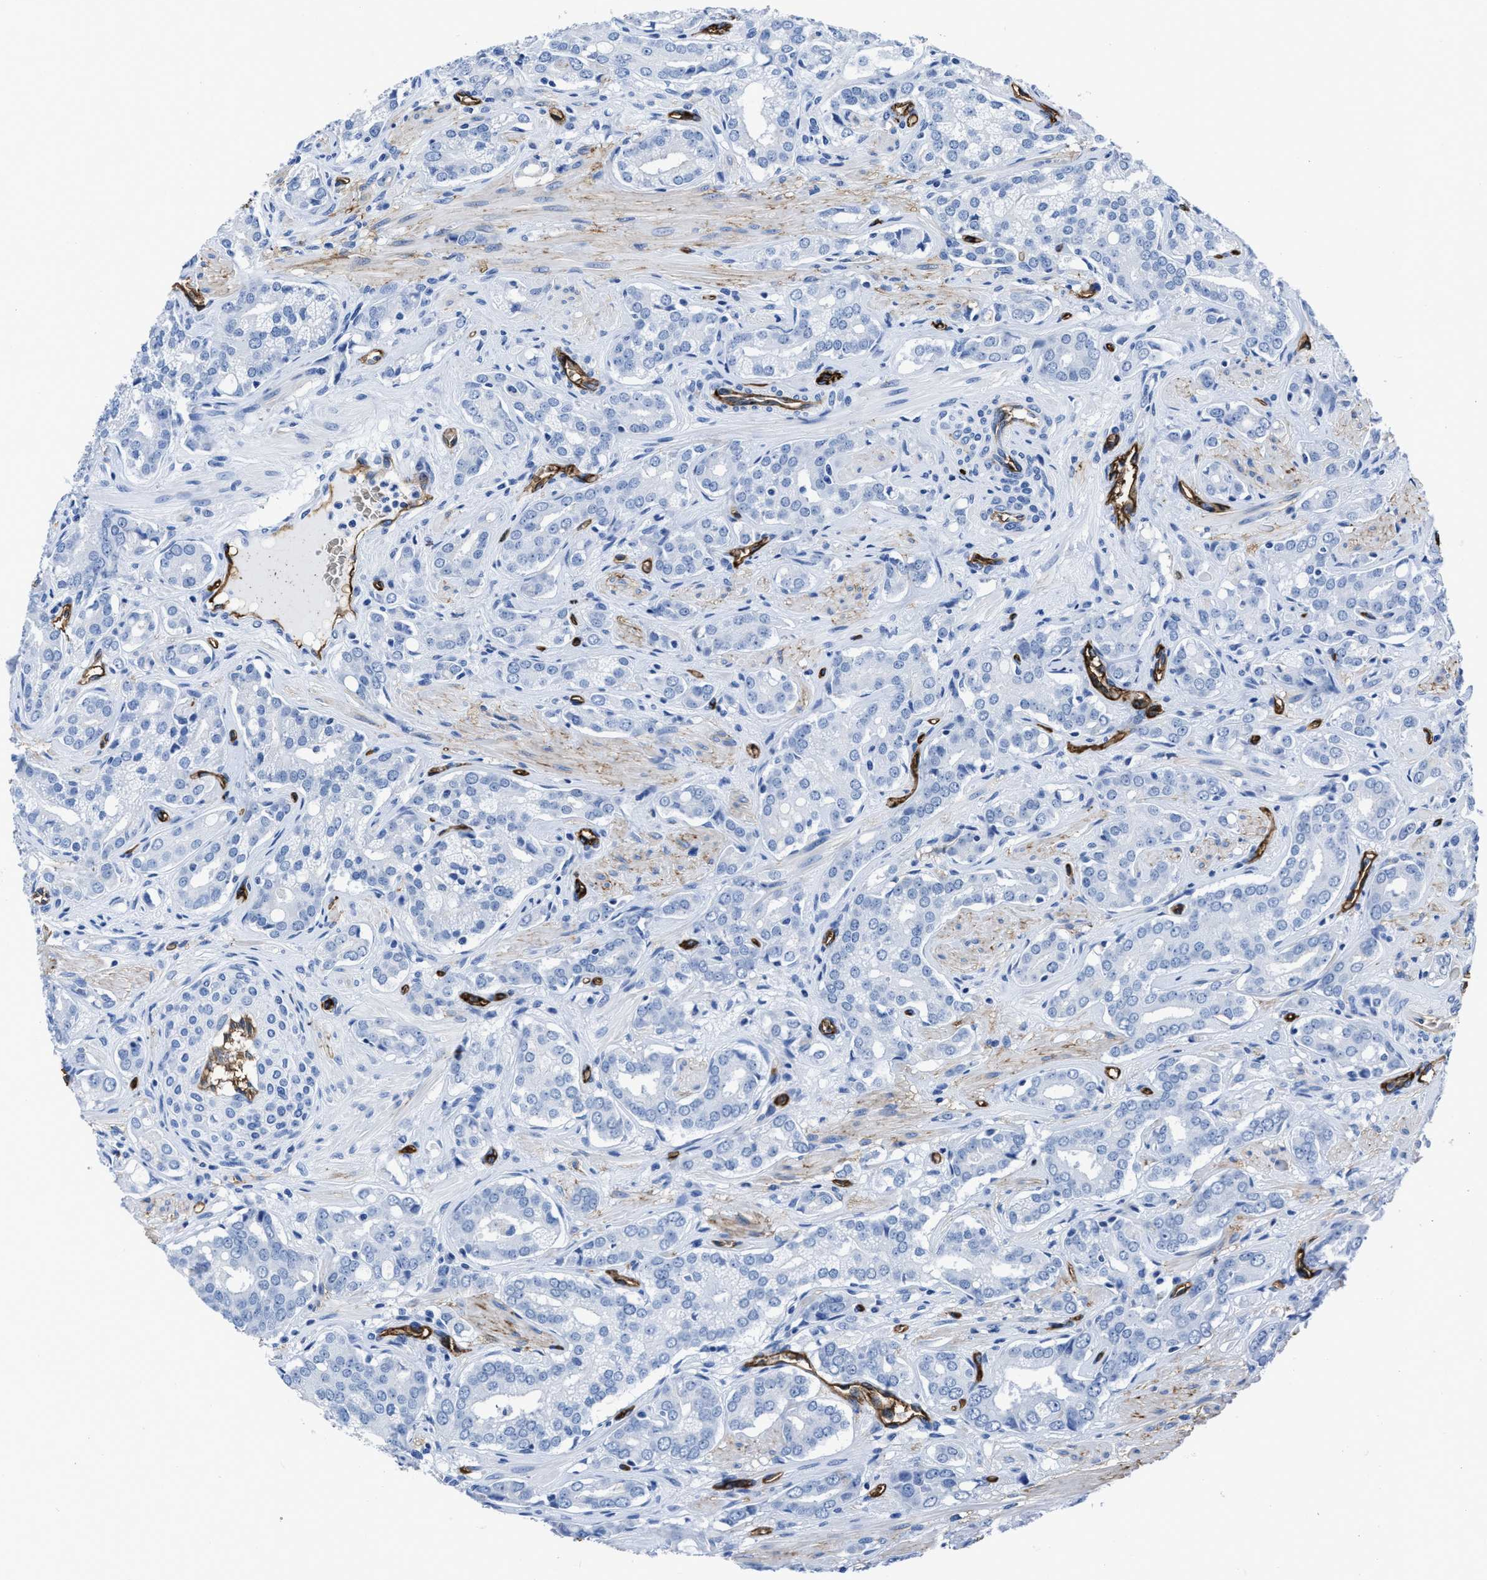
{"staining": {"intensity": "negative", "quantity": "none", "location": "none"}, "tissue": "prostate cancer", "cell_type": "Tumor cells", "image_type": "cancer", "snomed": [{"axis": "morphology", "description": "Adenocarcinoma, High grade"}, {"axis": "topography", "description": "Prostate"}], "caption": "IHC micrograph of high-grade adenocarcinoma (prostate) stained for a protein (brown), which displays no expression in tumor cells.", "gene": "AQP1", "patient": {"sex": "male", "age": 52}}